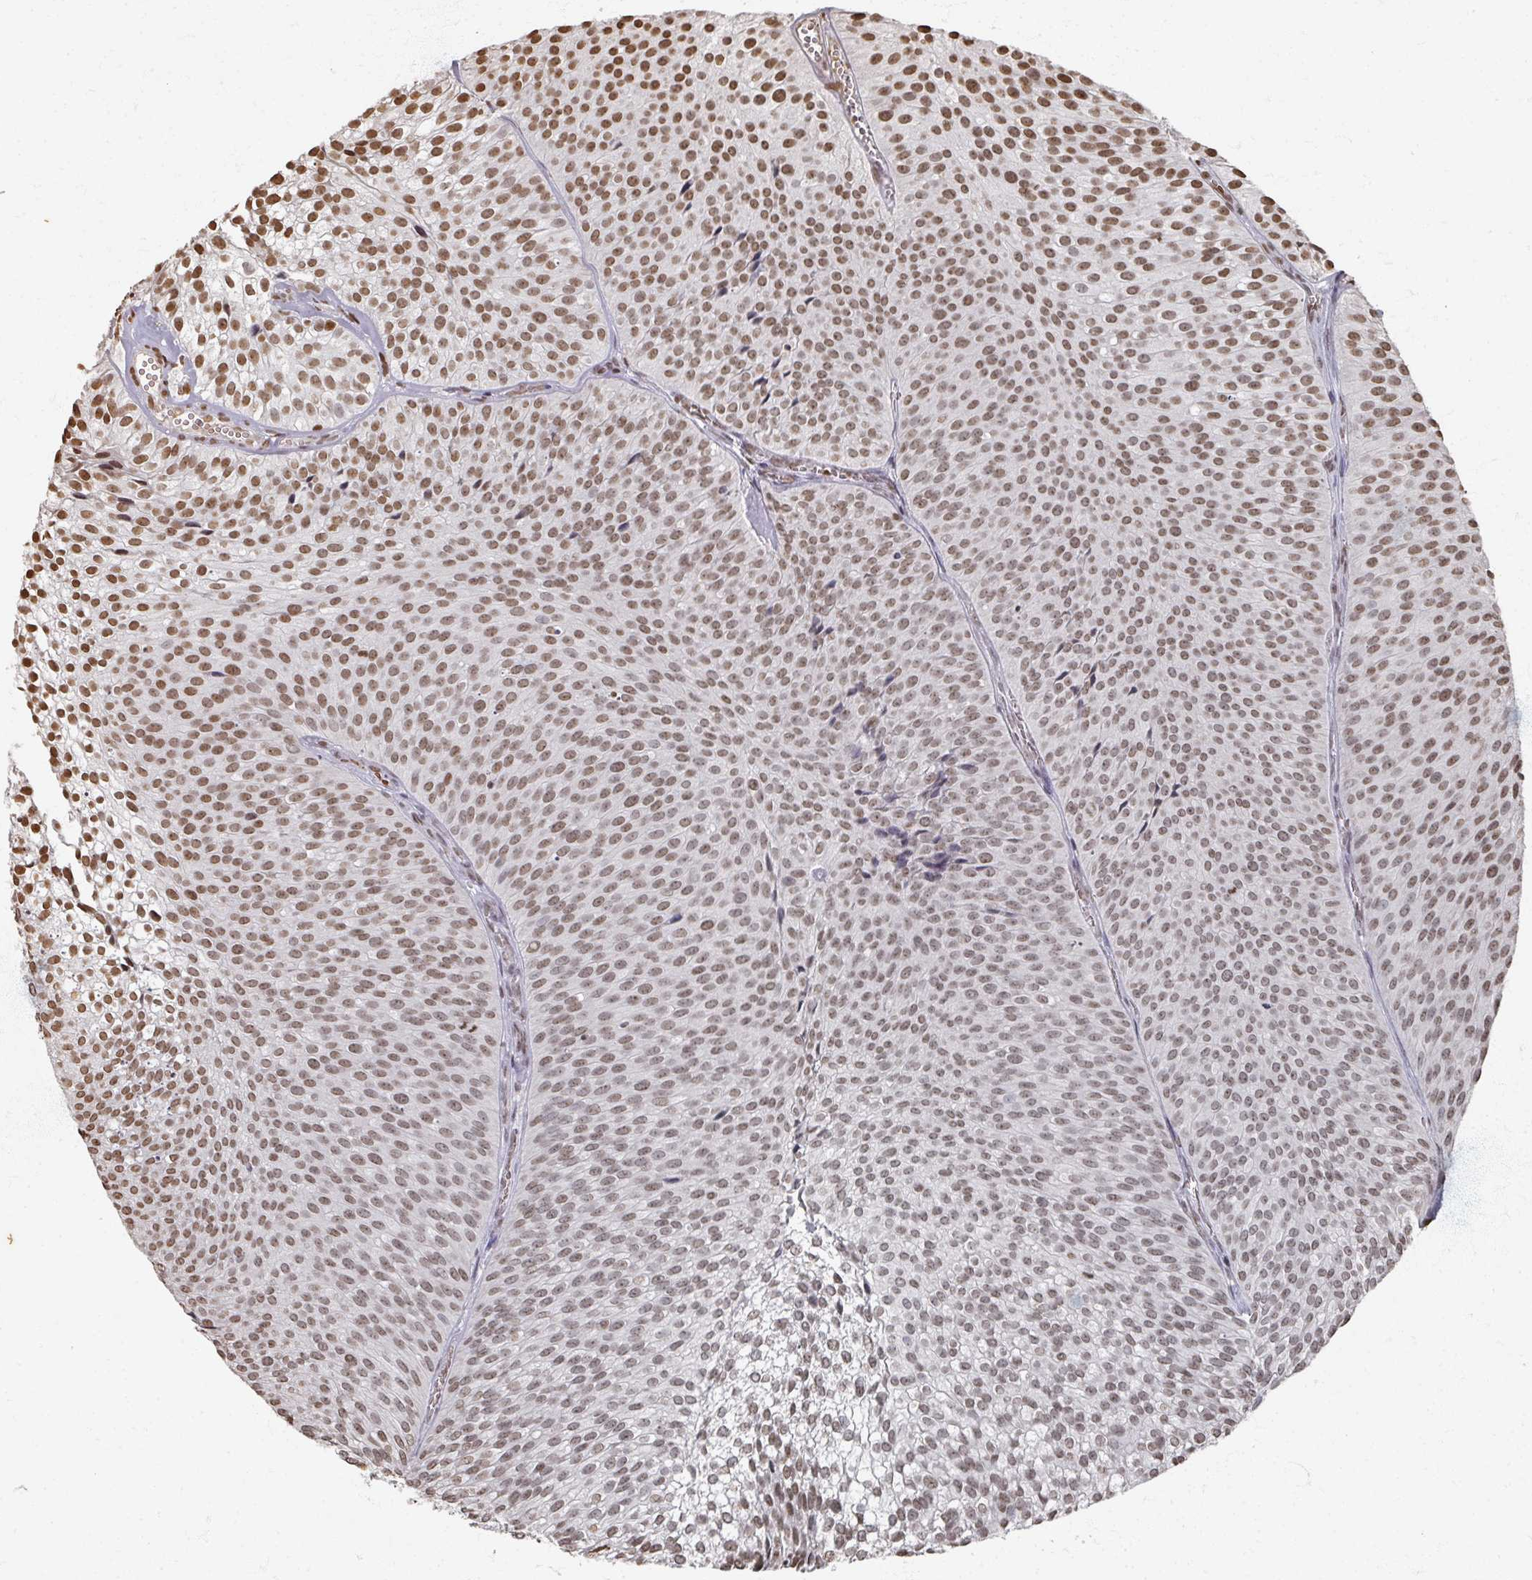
{"staining": {"intensity": "moderate", "quantity": ">75%", "location": "nuclear"}, "tissue": "urothelial cancer", "cell_type": "Tumor cells", "image_type": "cancer", "snomed": [{"axis": "morphology", "description": "Urothelial carcinoma, Low grade"}, {"axis": "topography", "description": "Urinary bladder"}], "caption": "Moderate nuclear expression for a protein is present in approximately >75% of tumor cells of low-grade urothelial carcinoma using IHC.", "gene": "DCUN1D5", "patient": {"sex": "male", "age": 91}}